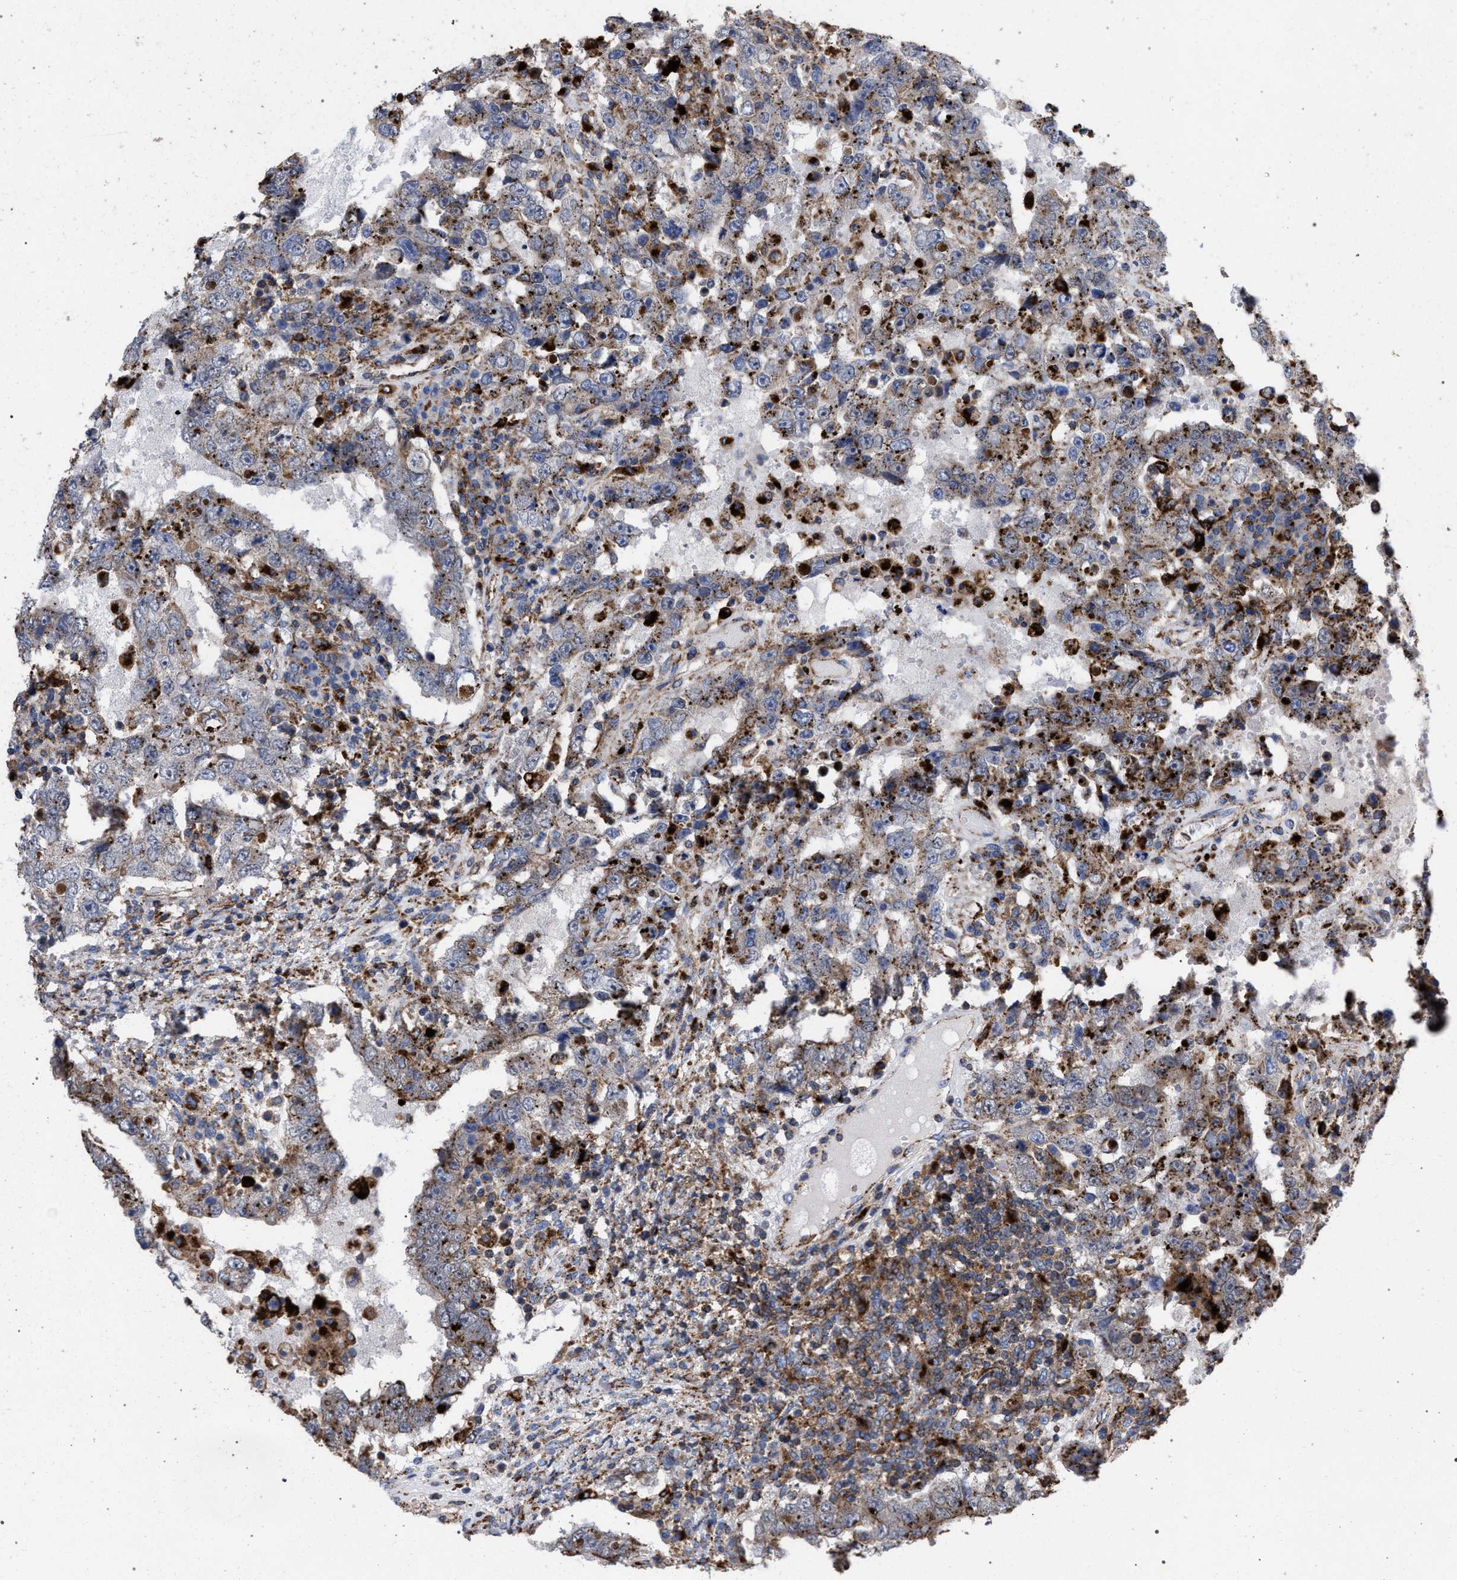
{"staining": {"intensity": "moderate", "quantity": ">75%", "location": "cytoplasmic/membranous"}, "tissue": "testis cancer", "cell_type": "Tumor cells", "image_type": "cancer", "snomed": [{"axis": "morphology", "description": "Carcinoma, Embryonal, NOS"}, {"axis": "topography", "description": "Testis"}], "caption": "Moderate cytoplasmic/membranous positivity for a protein is seen in about >75% of tumor cells of embryonal carcinoma (testis) using immunohistochemistry.", "gene": "PPT1", "patient": {"sex": "male", "age": 26}}